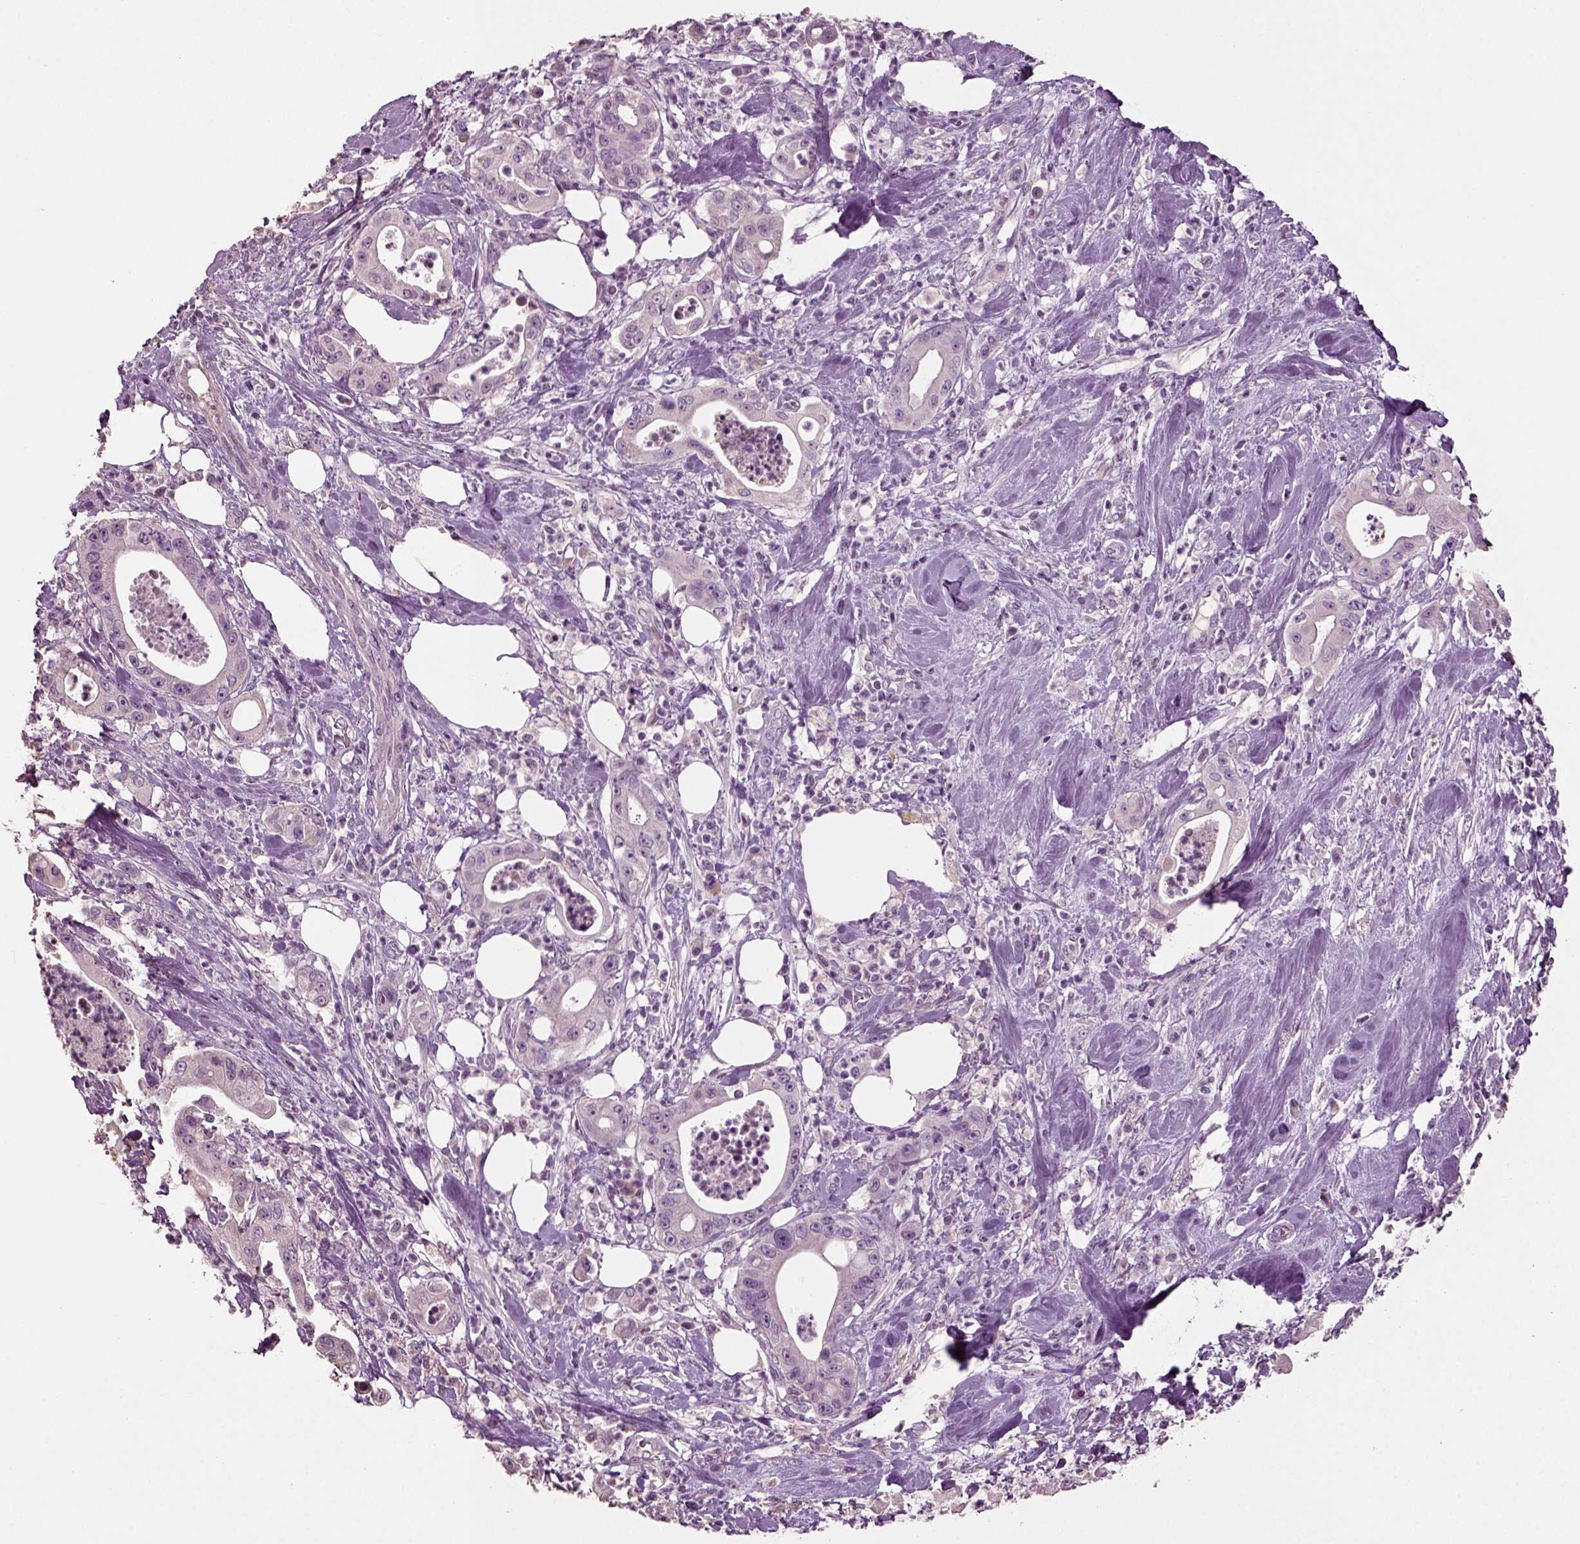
{"staining": {"intensity": "negative", "quantity": "none", "location": "none"}, "tissue": "pancreatic cancer", "cell_type": "Tumor cells", "image_type": "cancer", "snomed": [{"axis": "morphology", "description": "Adenocarcinoma, NOS"}, {"axis": "topography", "description": "Pancreas"}], "caption": "Tumor cells are negative for brown protein staining in pancreatic adenocarcinoma.", "gene": "DEFB118", "patient": {"sex": "male", "age": 71}}